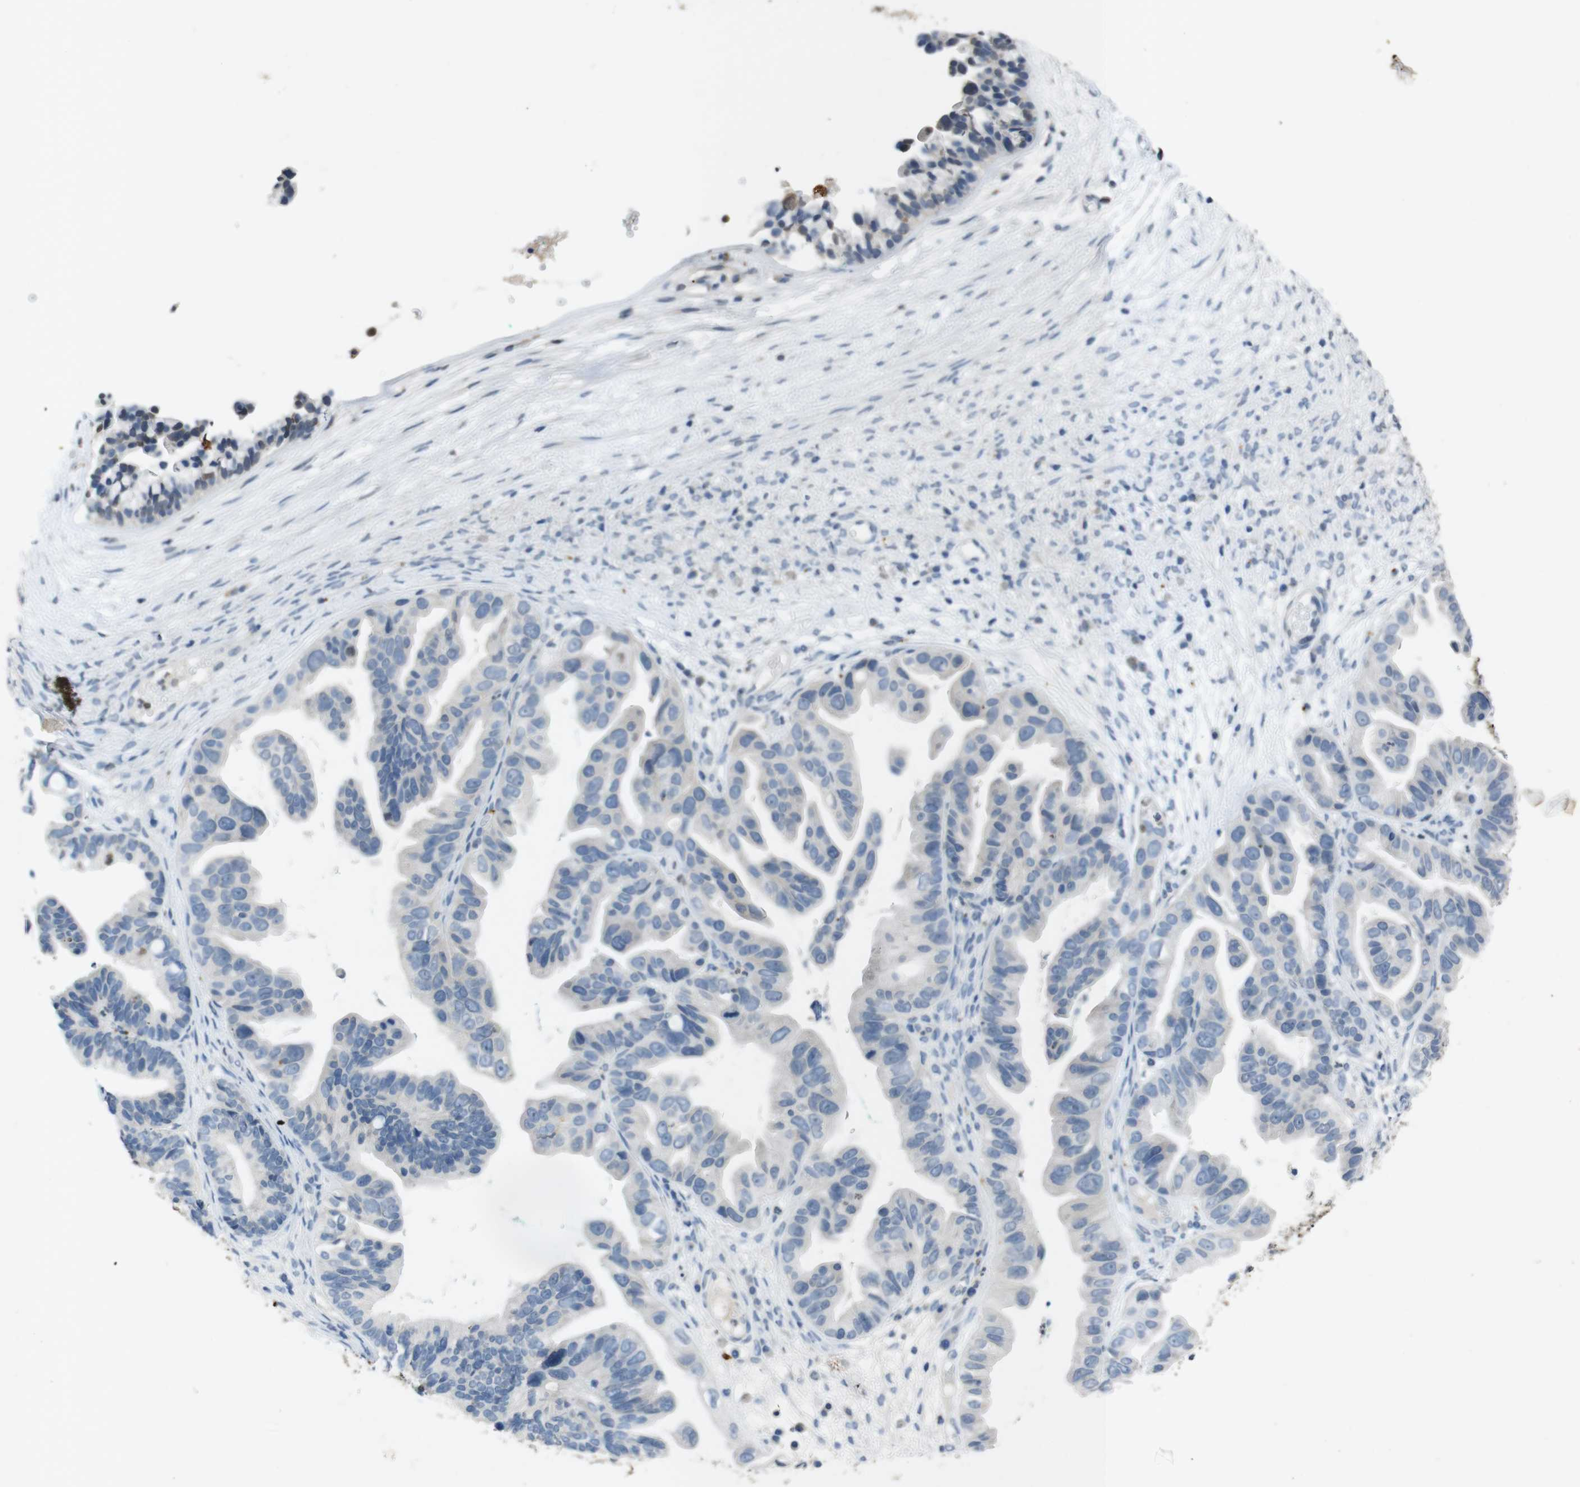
{"staining": {"intensity": "negative", "quantity": "none", "location": "none"}, "tissue": "ovarian cancer", "cell_type": "Tumor cells", "image_type": "cancer", "snomed": [{"axis": "morphology", "description": "Cystadenocarcinoma, serous, NOS"}, {"axis": "topography", "description": "Ovary"}], "caption": "Immunohistochemistry (IHC) image of human ovarian cancer (serous cystadenocarcinoma) stained for a protein (brown), which demonstrates no expression in tumor cells.", "gene": "STBD1", "patient": {"sex": "female", "age": 56}}